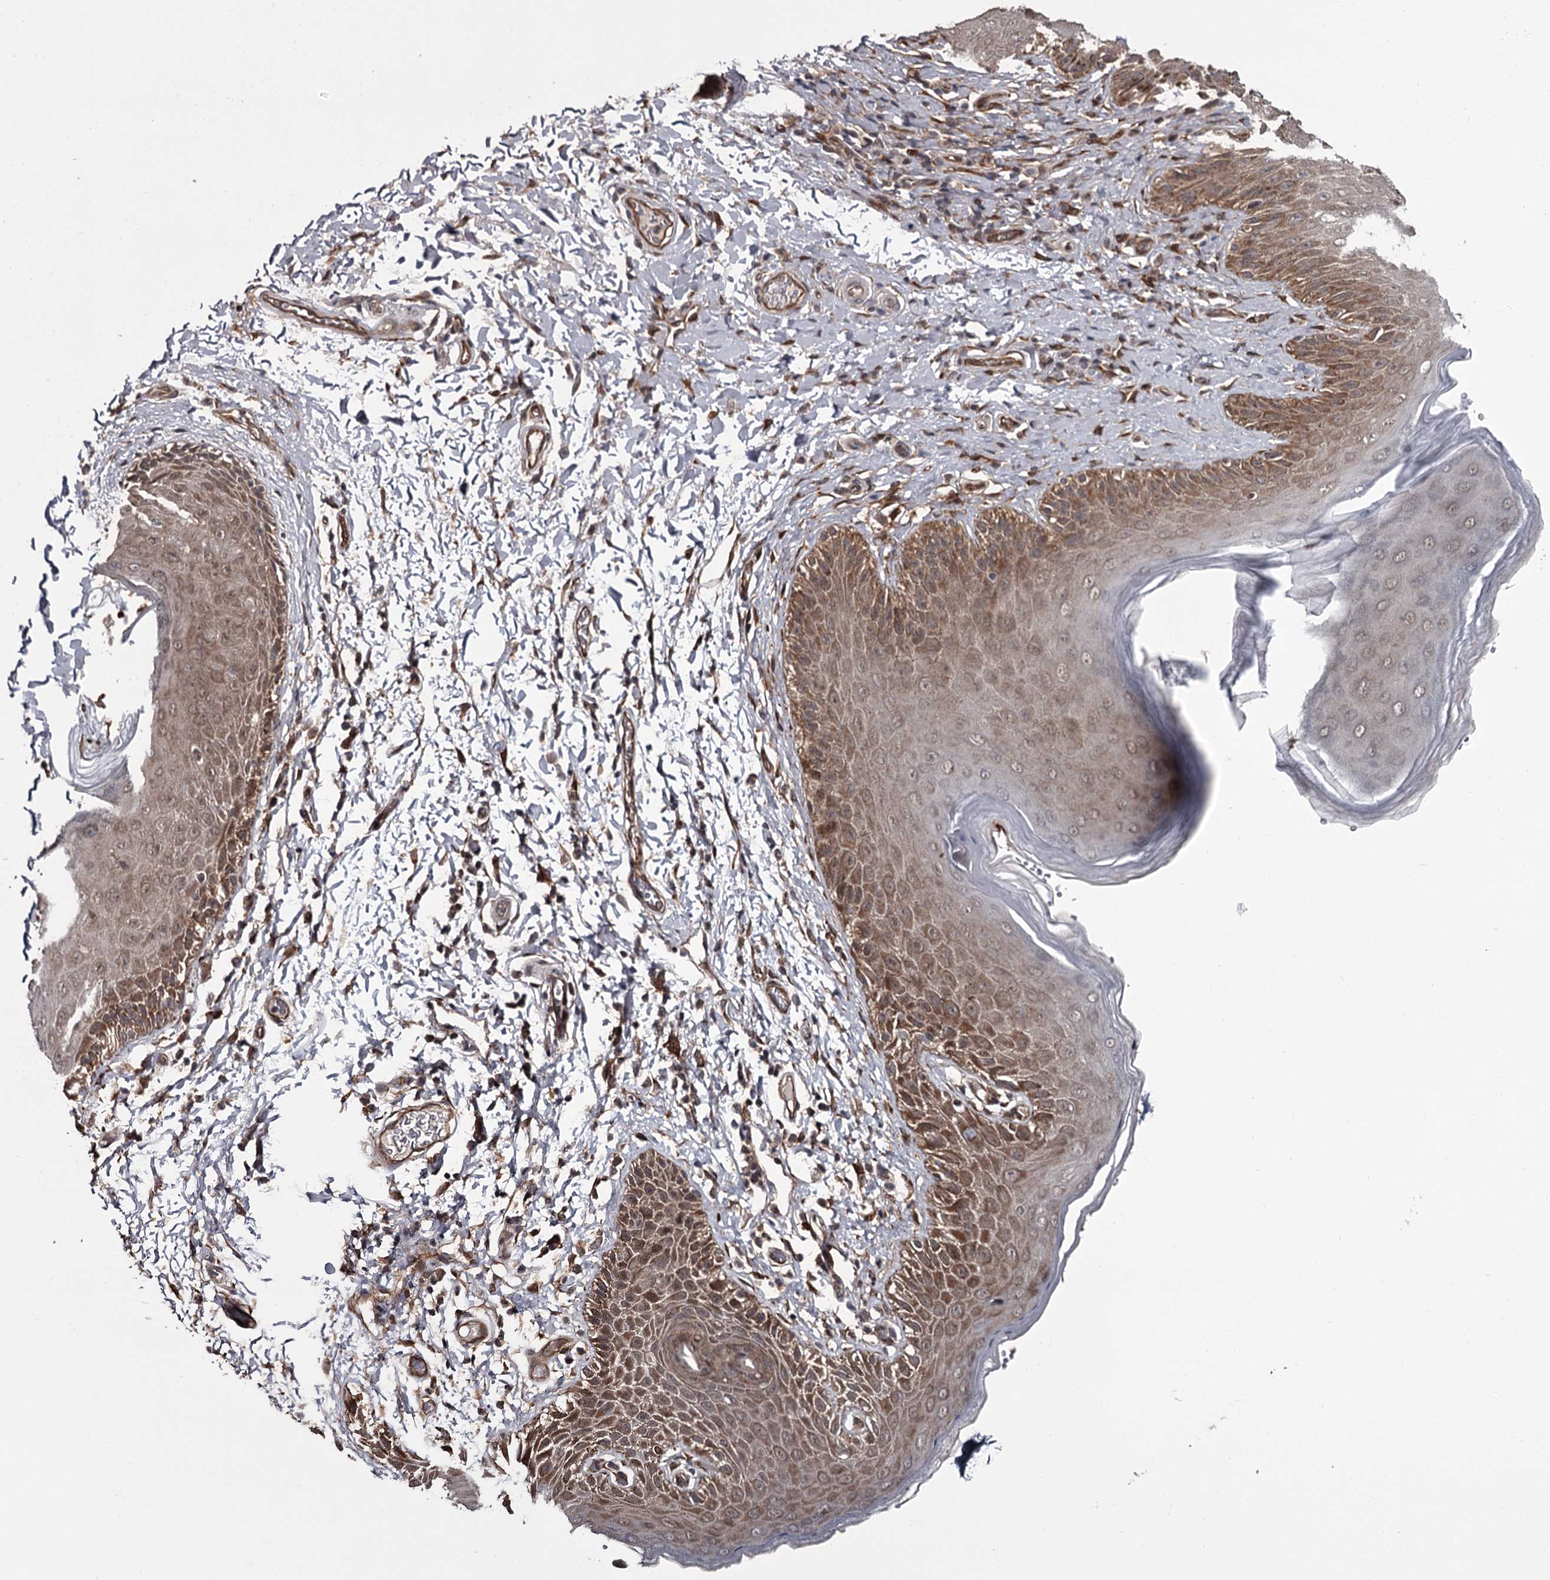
{"staining": {"intensity": "moderate", "quantity": ">75%", "location": "cytoplasmic/membranous"}, "tissue": "skin", "cell_type": "Epidermal cells", "image_type": "normal", "snomed": [{"axis": "morphology", "description": "Normal tissue, NOS"}, {"axis": "topography", "description": "Anal"}], "caption": "Brown immunohistochemical staining in normal human skin demonstrates moderate cytoplasmic/membranous staining in approximately >75% of epidermal cells. The staining is performed using DAB (3,3'-diaminobenzidine) brown chromogen to label protein expression. The nuclei are counter-stained blue using hematoxylin.", "gene": "CDC42EP2", "patient": {"sex": "male", "age": 44}}